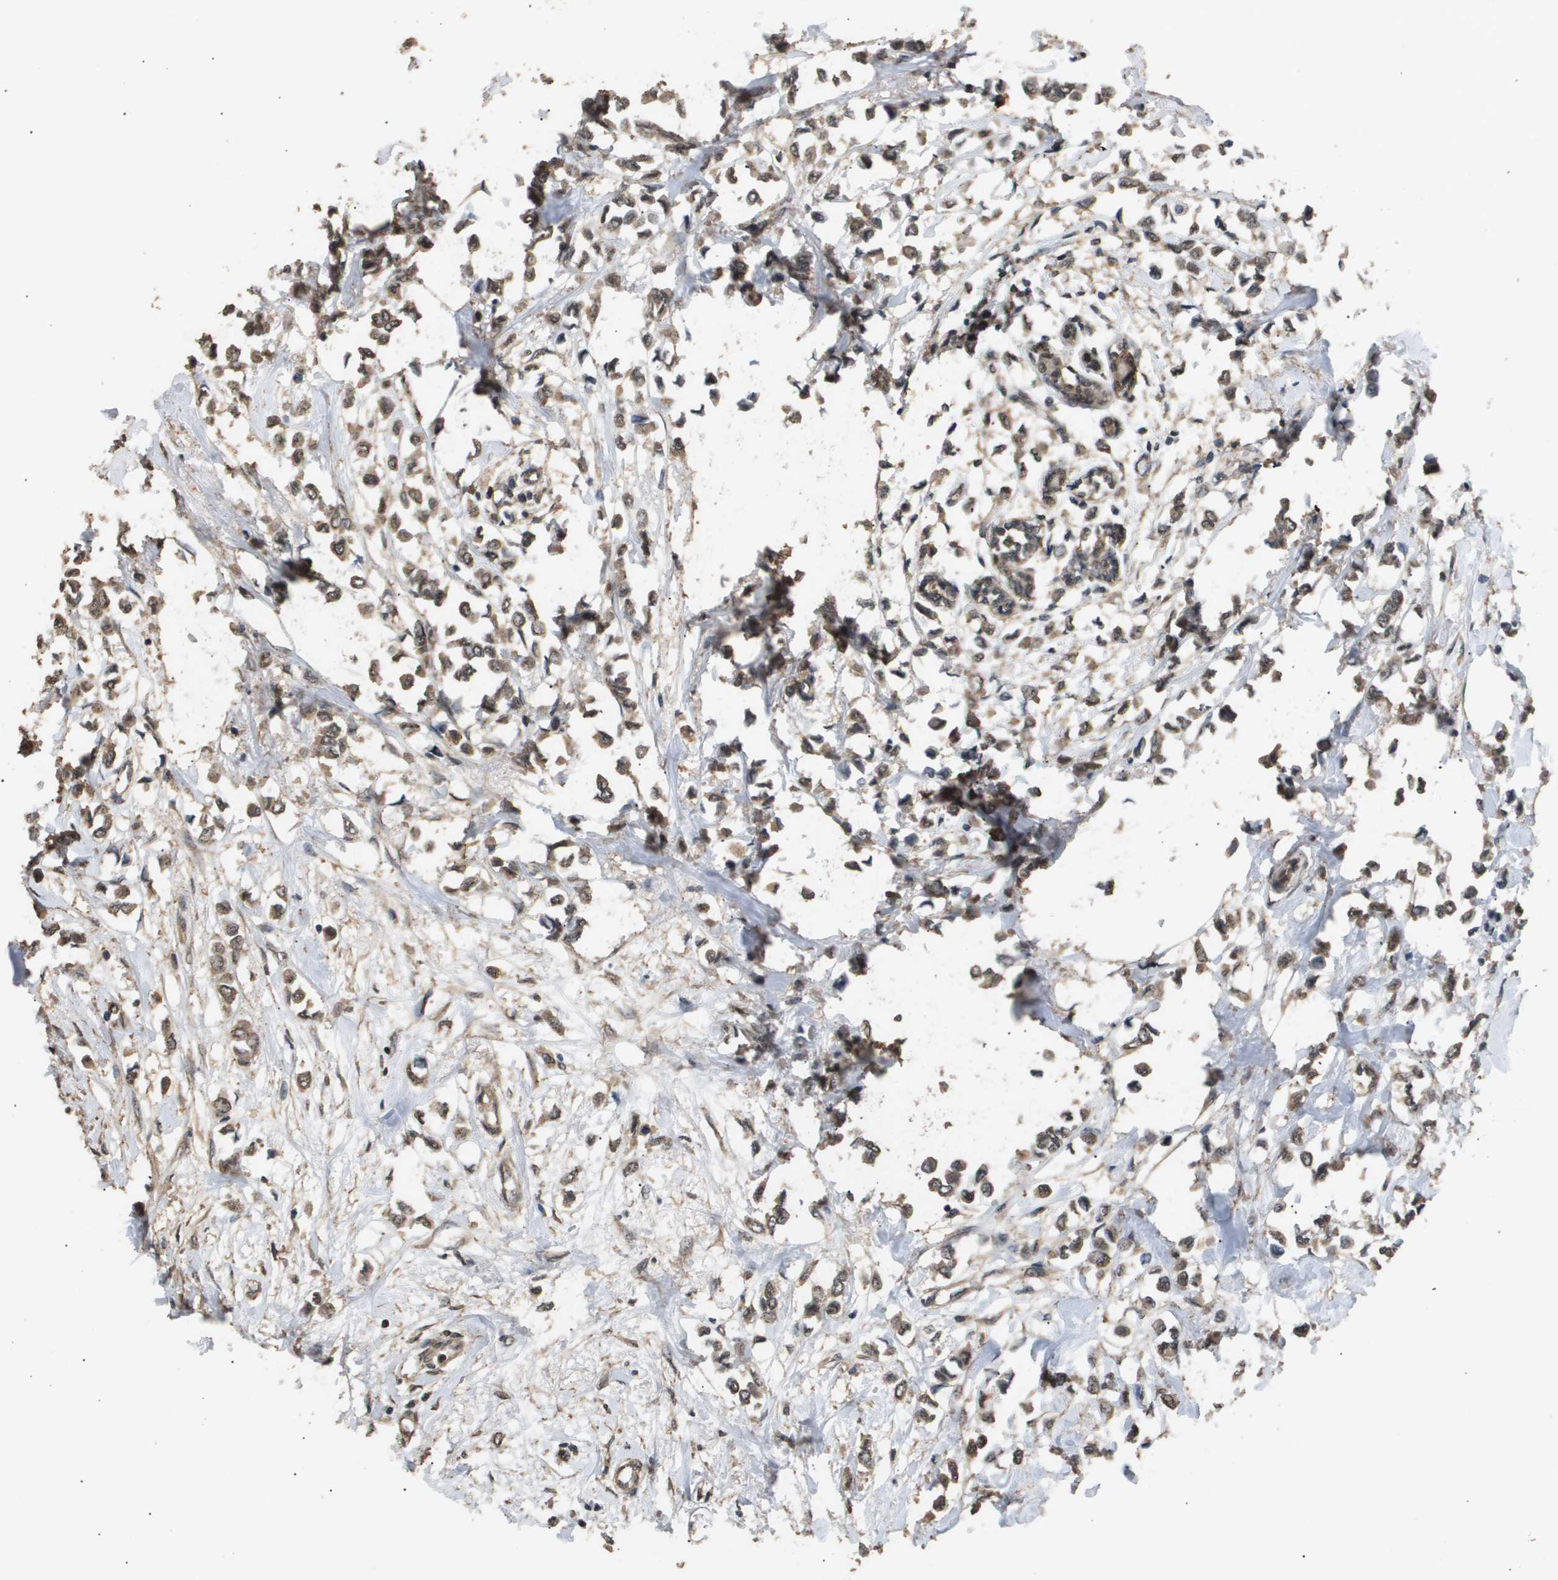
{"staining": {"intensity": "moderate", "quantity": ">75%", "location": "cytoplasmic/membranous,nuclear"}, "tissue": "breast cancer", "cell_type": "Tumor cells", "image_type": "cancer", "snomed": [{"axis": "morphology", "description": "Lobular carcinoma"}, {"axis": "topography", "description": "Breast"}], "caption": "DAB immunohistochemical staining of human lobular carcinoma (breast) shows moderate cytoplasmic/membranous and nuclear protein staining in approximately >75% of tumor cells. (Brightfield microscopy of DAB IHC at high magnification).", "gene": "ING1", "patient": {"sex": "female", "age": 51}}